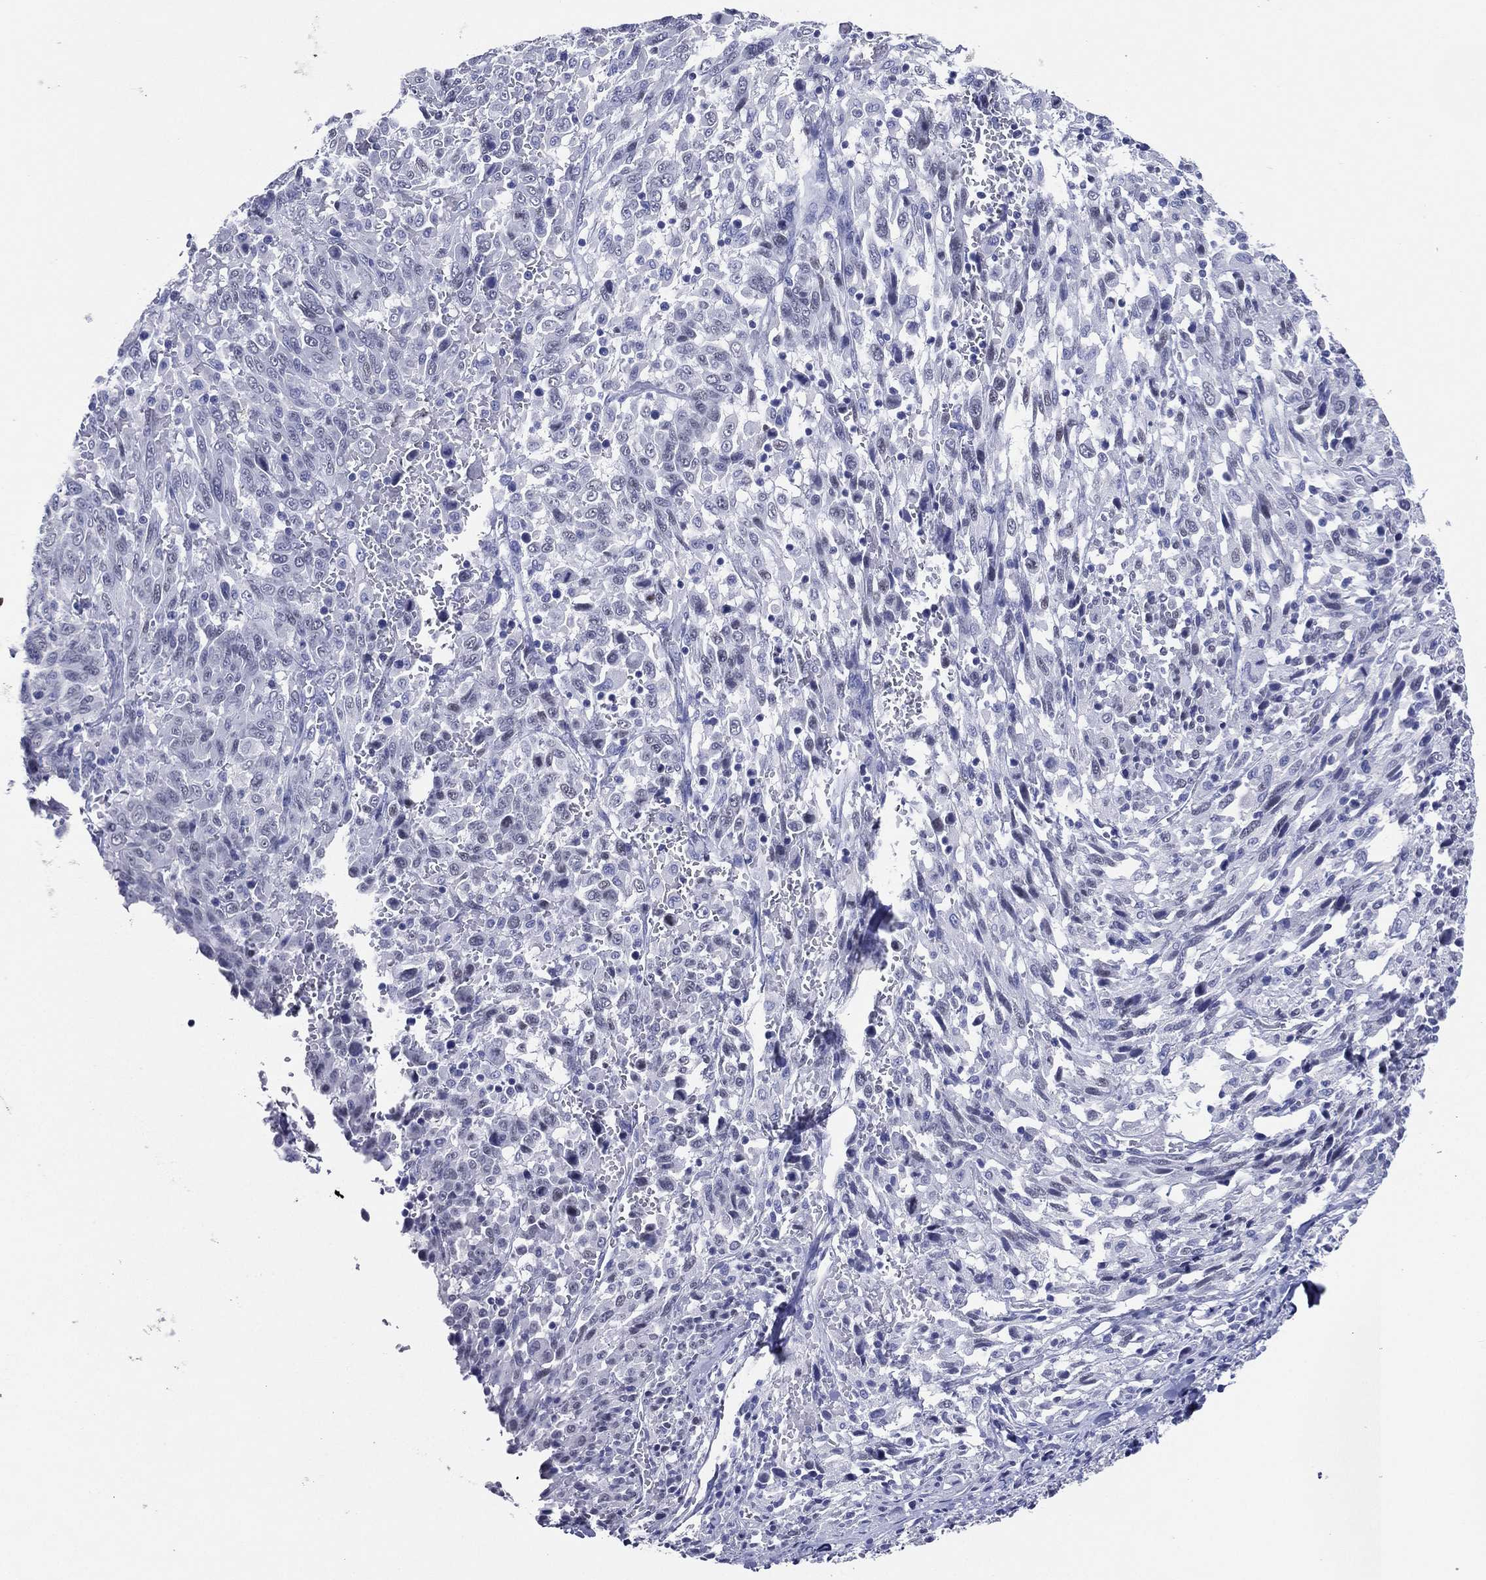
{"staining": {"intensity": "negative", "quantity": "none", "location": "none"}, "tissue": "melanoma", "cell_type": "Tumor cells", "image_type": "cancer", "snomed": [{"axis": "morphology", "description": "Malignant melanoma, NOS"}, {"axis": "topography", "description": "Skin"}], "caption": "Tumor cells are negative for brown protein staining in malignant melanoma.", "gene": "TFAP2A", "patient": {"sex": "female", "age": 91}}